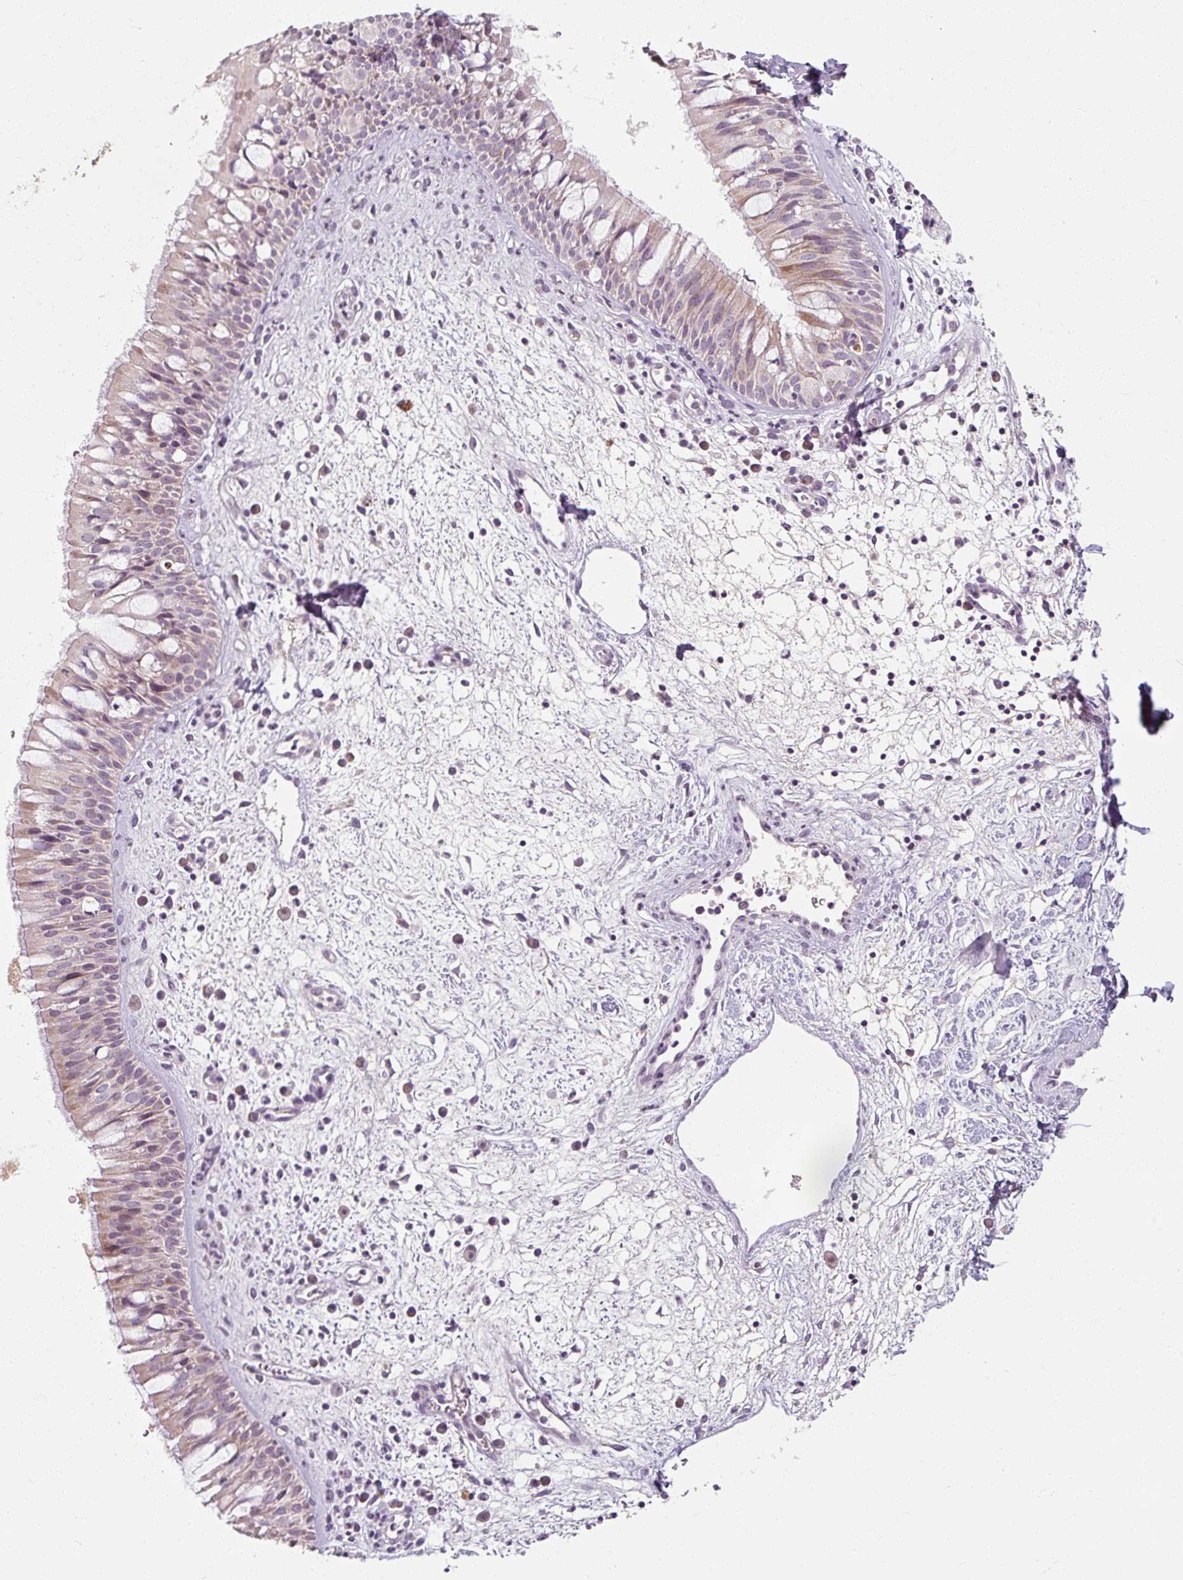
{"staining": {"intensity": "negative", "quantity": "none", "location": "none"}, "tissue": "nasopharynx", "cell_type": "Respiratory epithelial cells", "image_type": "normal", "snomed": [{"axis": "morphology", "description": "Normal tissue, NOS"}, {"axis": "topography", "description": "Nasopharynx"}], "caption": "The image exhibits no staining of respiratory epithelial cells in unremarkable nasopharynx. Brightfield microscopy of IHC stained with DAB (3,3'-diaminobenzidine) (brown) and hematoxylin (blue), captured at high magnification.", "gene": "TSEN54", "patient": {"sex": "male", "age": 65}}